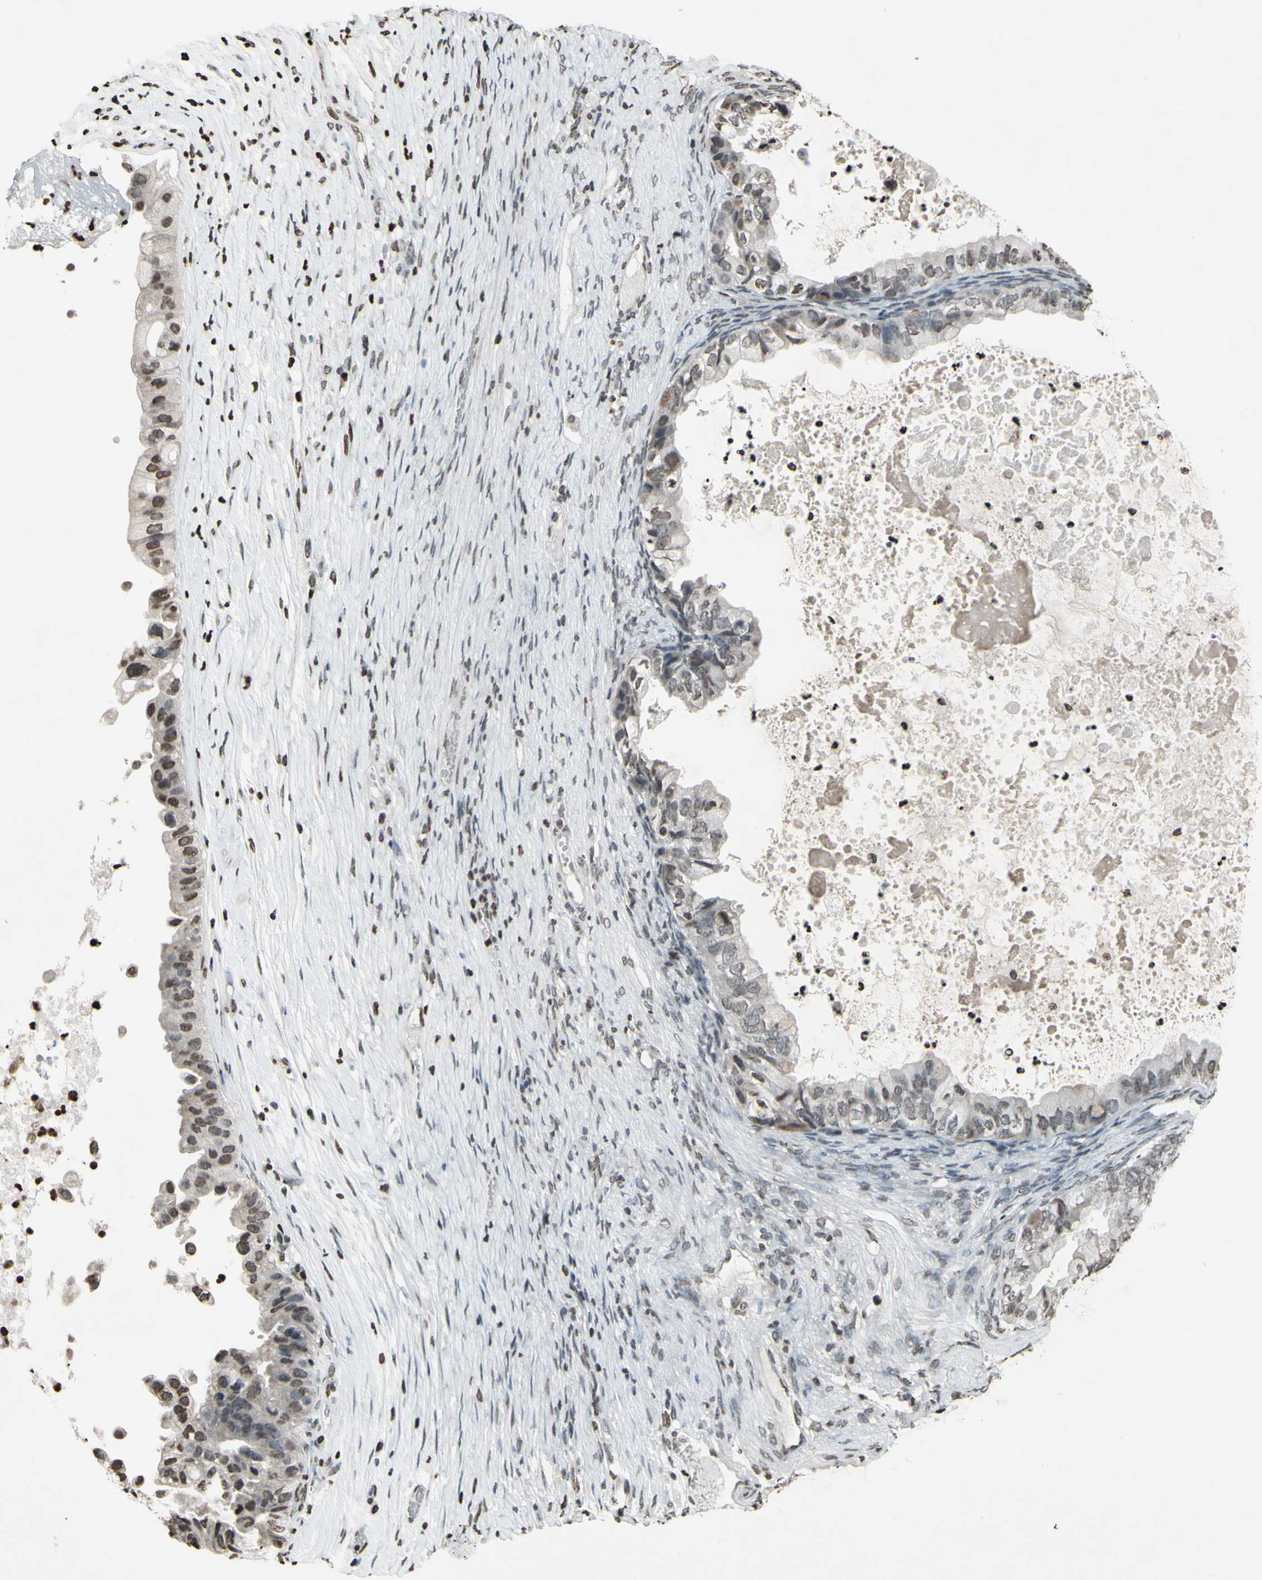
{"staining": {"intensity": "weak", "quantity": "25%-75%", "location": "cytoplasmic/membranous,nuclear"}, "tissue": "ovarian cancer", "cell_type": "Tumor cells", "image_type": "cancer", "snomed": [{"axis": "morphology", "description": "Cystadenocarcinoma, mucinous, NOS"}, {"axis": "topography", "description": "Ovary"}], "caption": "The photomicrograph shows immunohistochemical staining of ovarian cancer (mucinous cystadenocarcinoma). There is weak cytoplasmic/membranous and nuclear positivity is identified in about 25%-75% of tumor cells.", "gene": "CD79B", "patient": {"sex": "female", "age": 80}}